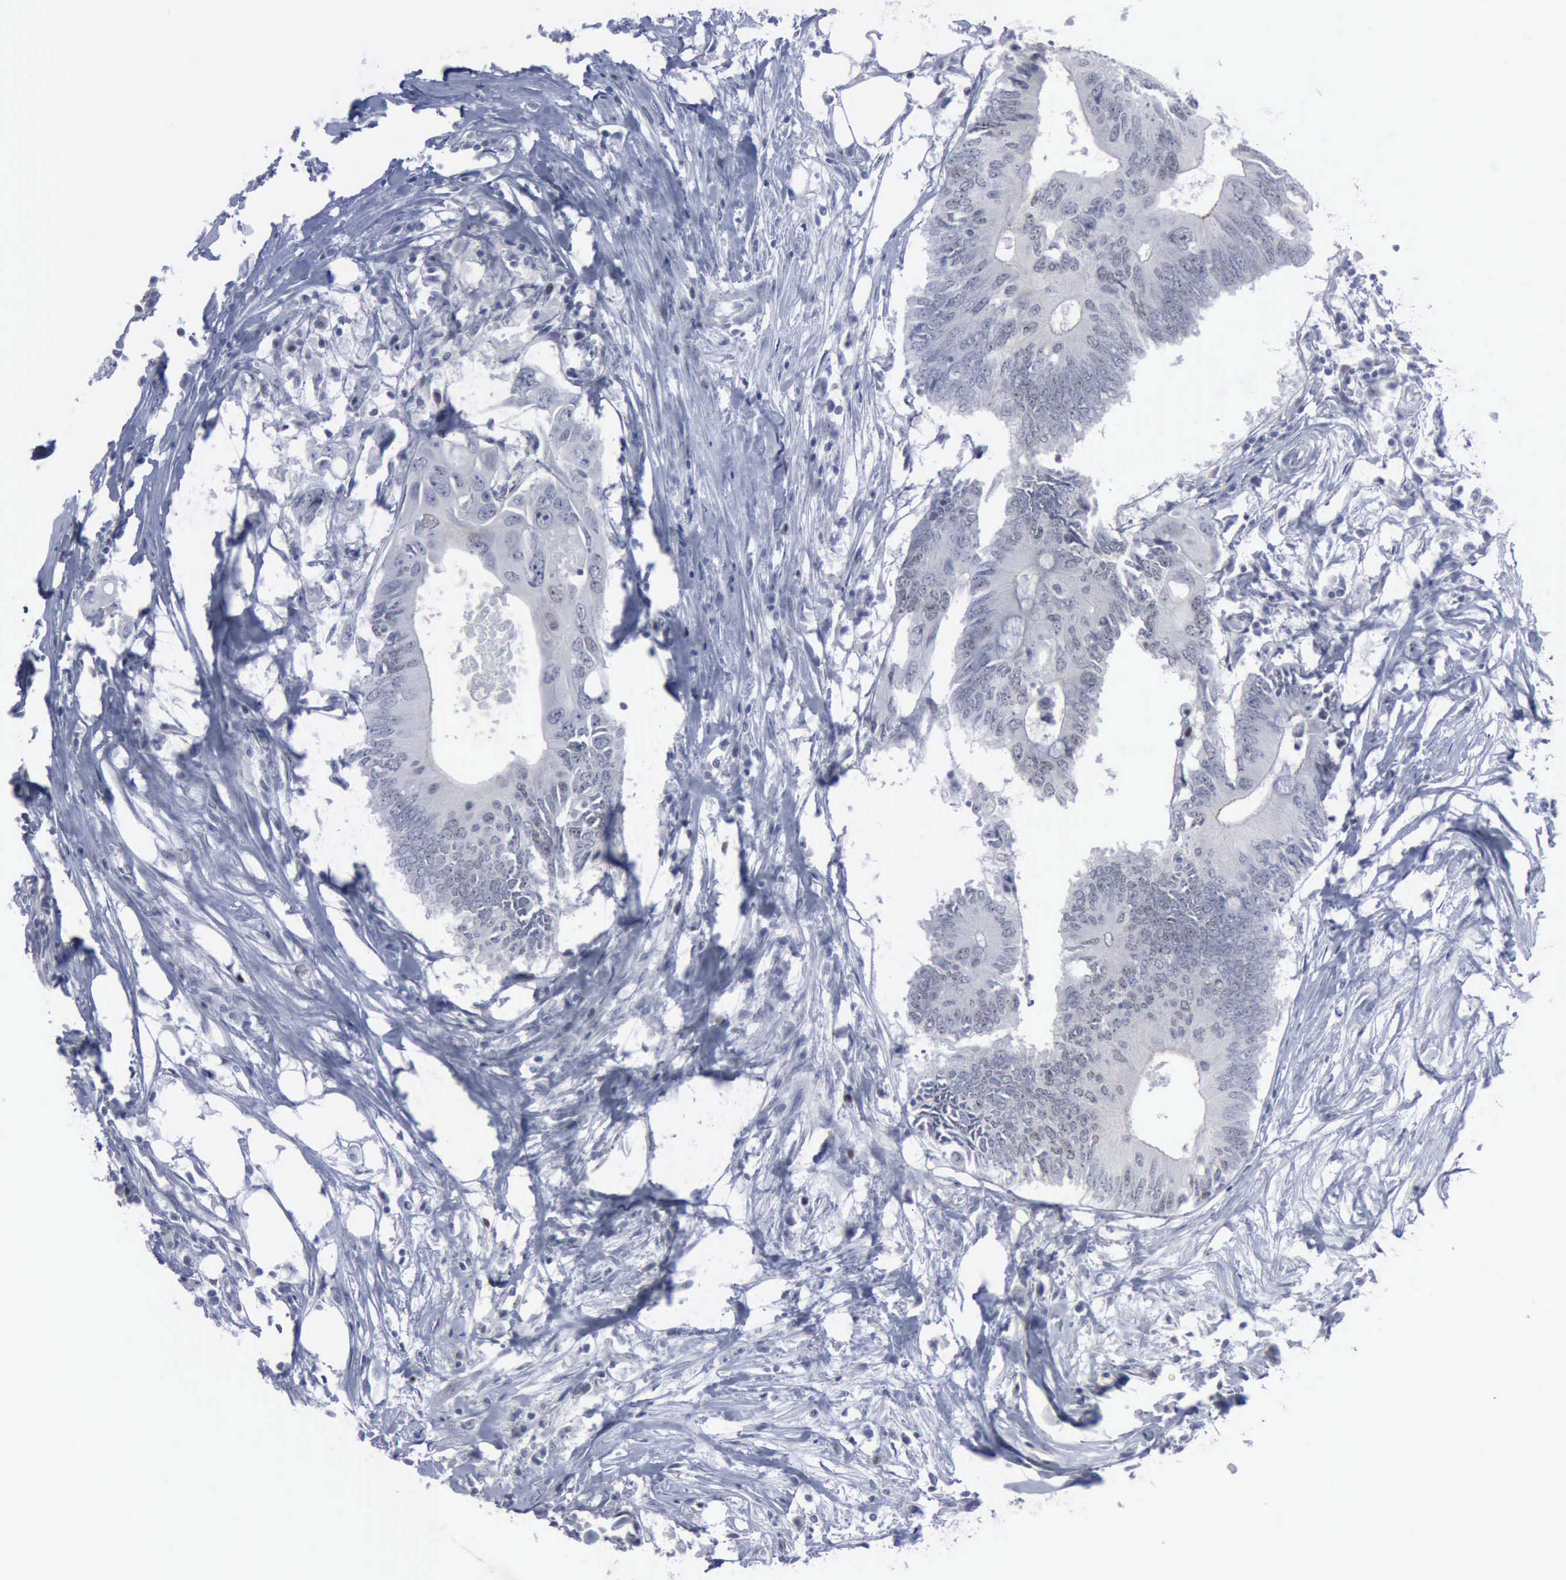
{"staining": {"intensity": "negative", "quantity": "none", "location": "none"}, "tissue": "colorectal cancer", "cell_type": "Tumor cells", "image_type": "cancer", "snomed": [{"axis": "morphology", "description": "Adenocarcinoma, NOS"}, {"axis": "topography", "description": "Colon"}], "caption": "Human colorectal cancer (adenocarcinoma) stained for a protein using immunohistochemistry displays no positivity in tumor cells.", "gene": "MCM5", "patient": {"sex": "male", "age": 71}}